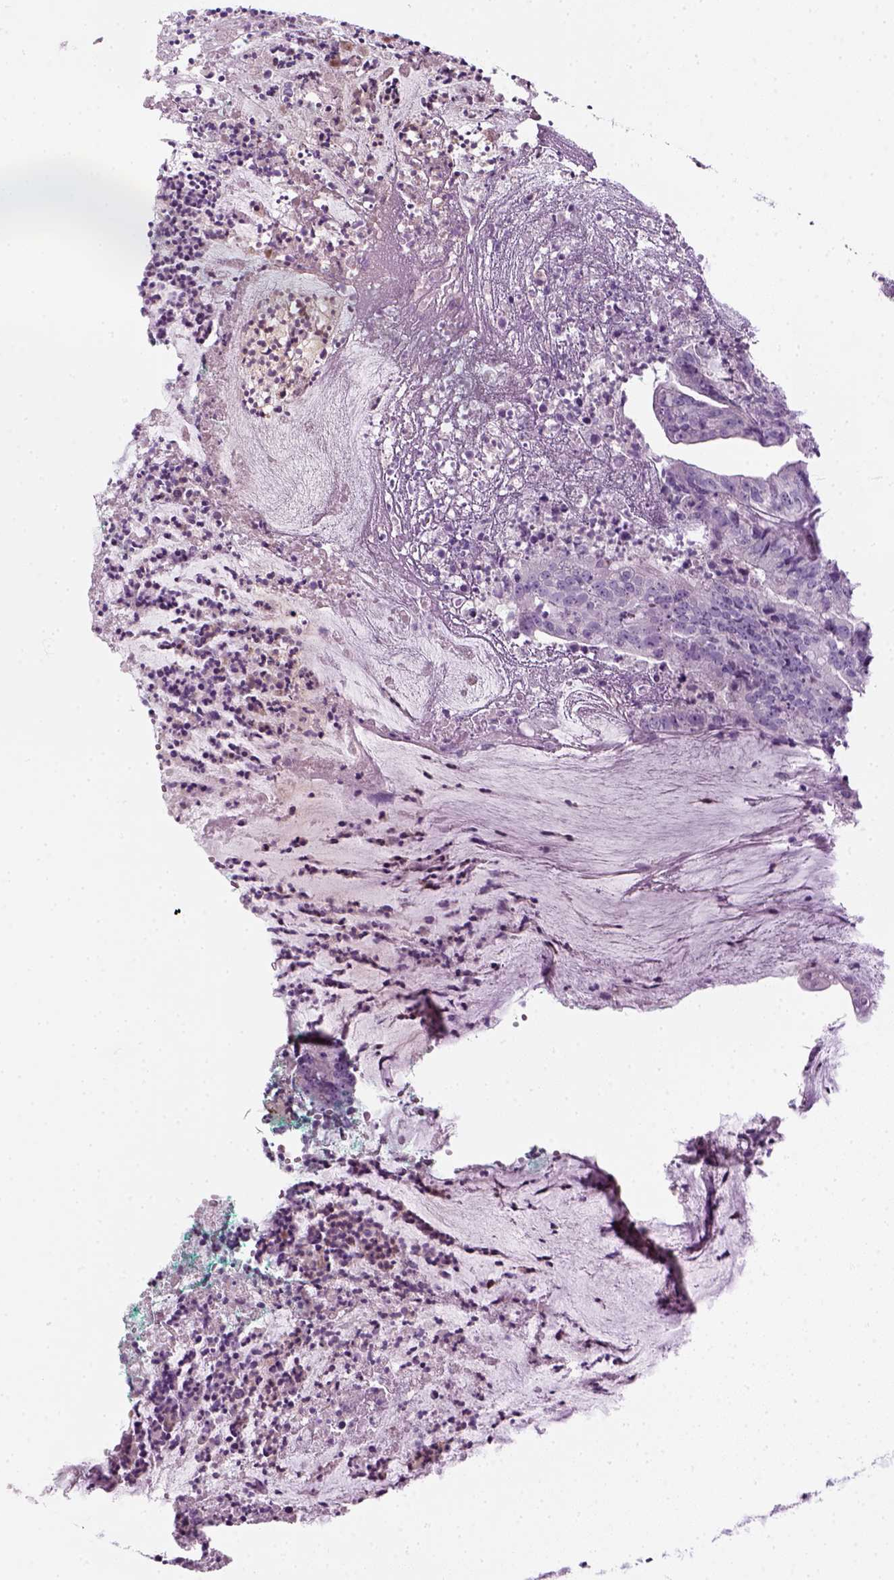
{"staining": {"intensity": "negative", "quantity": "none", "location": "none"}, "tissue": "colorectal cancer", "cell_type": "Tumor cells", "image_type": "cancer", "snomed": [{"axis": "morphology", "description": "Adenocarcinoma, NOS"}, {"axis": "topography", "description": "Colon"}], "caption": "Human colorectal adenocarcinoma stained for a protein using IHC shows no expression in tumor cells.", "gene": "IL4", "patient": {"sex": "female", "age": 78}}